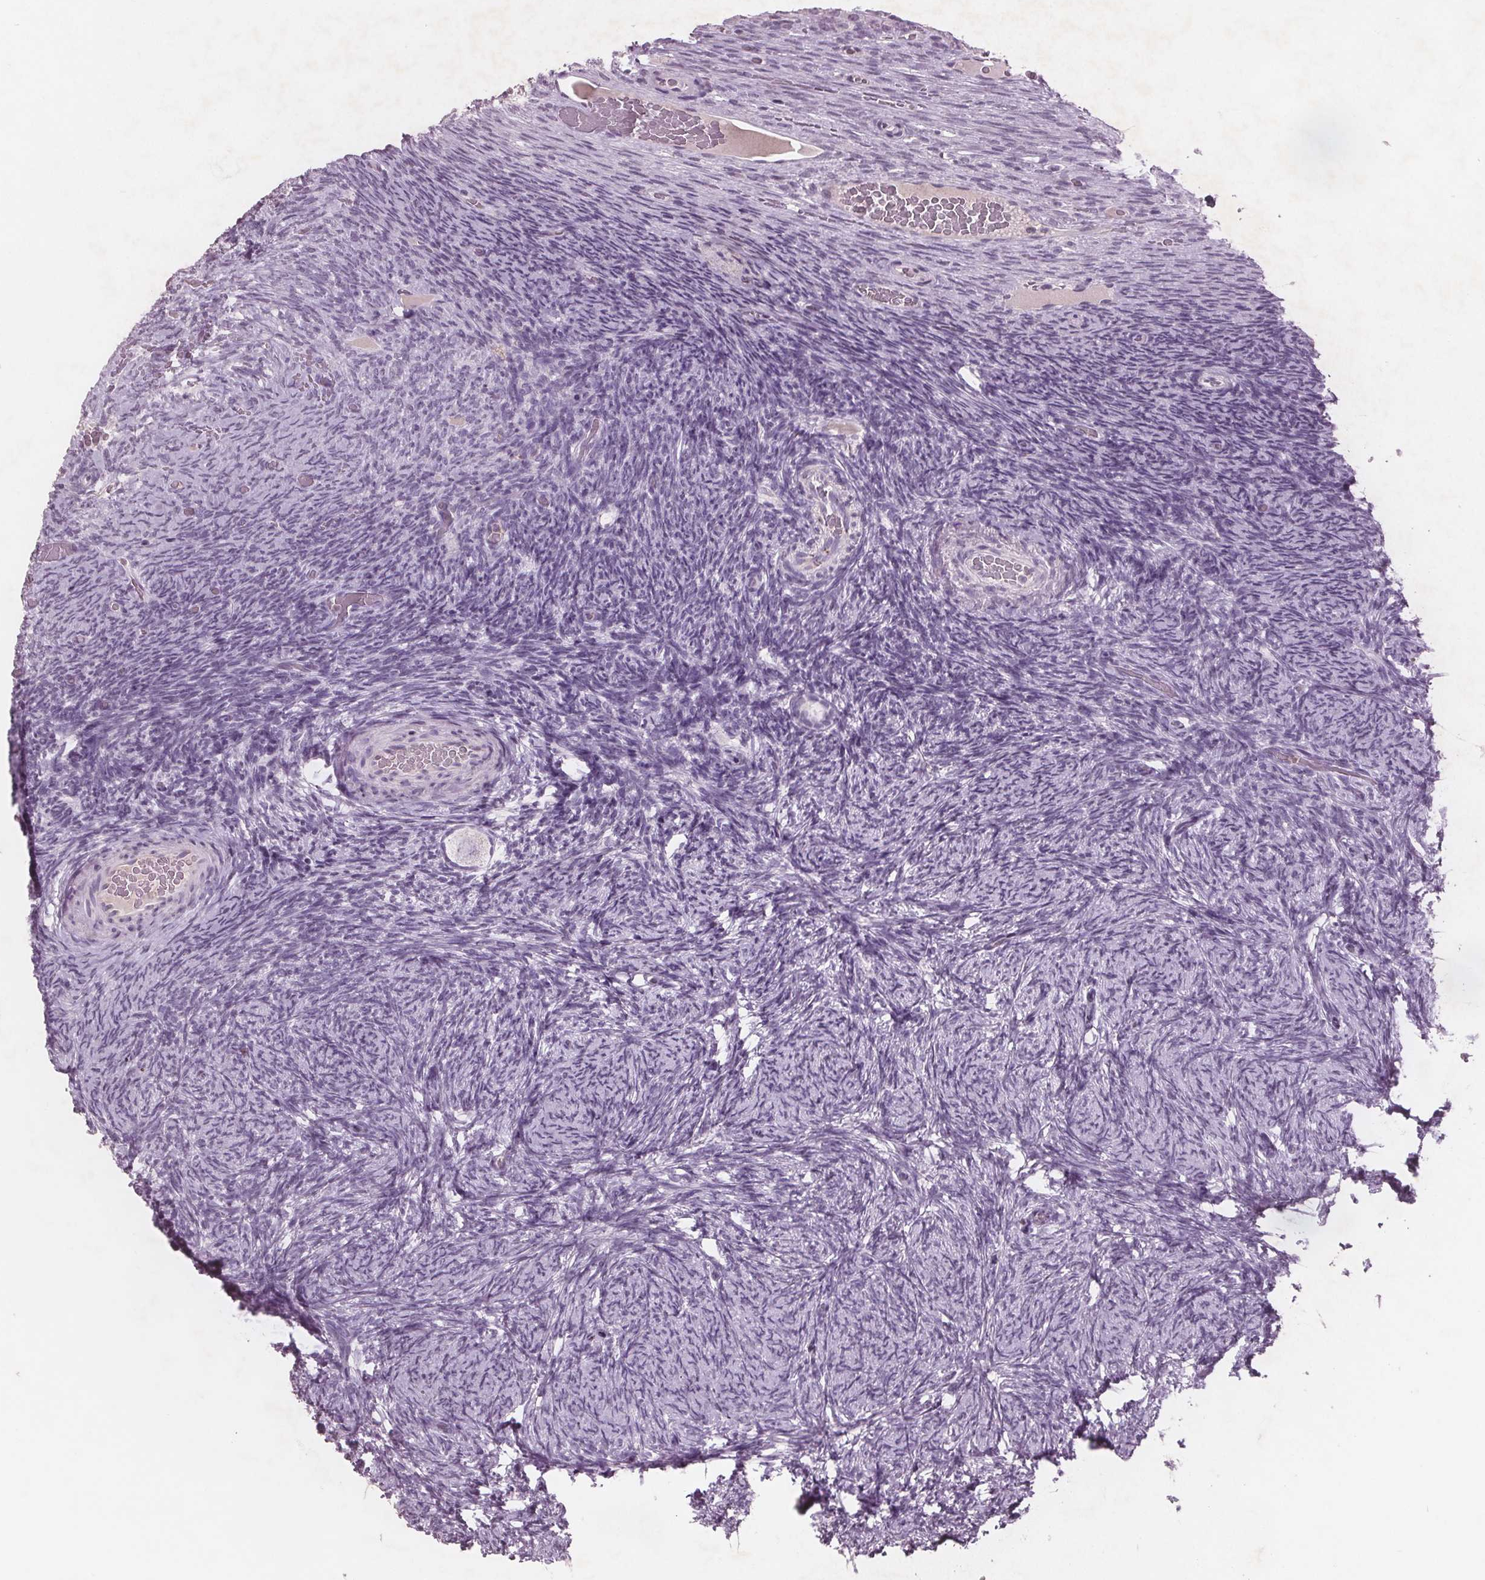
{"staining": {"intensity": "negative", "quantity": "none", "location": "none"}, "tissue": "ovary", "cell_type": "Follicle cells", "image_type": "normal", "snomed": [{"axis": "morphology", "description": "Normal tissue, NOS"}, {"axis": "topography", "description": "Ovary"}], "caption": "A micrograph of human ovary is negative for staining in follicle cells. Brightfield microscopy of immunohistochemistry (IHC) stained with DAB (3,3'-diaminobenzidine) (brown) and hematoxylin (blue), captured at high magnification.", "gene": "PTPN14", "patient": {"sex": "female", "age": 34}}